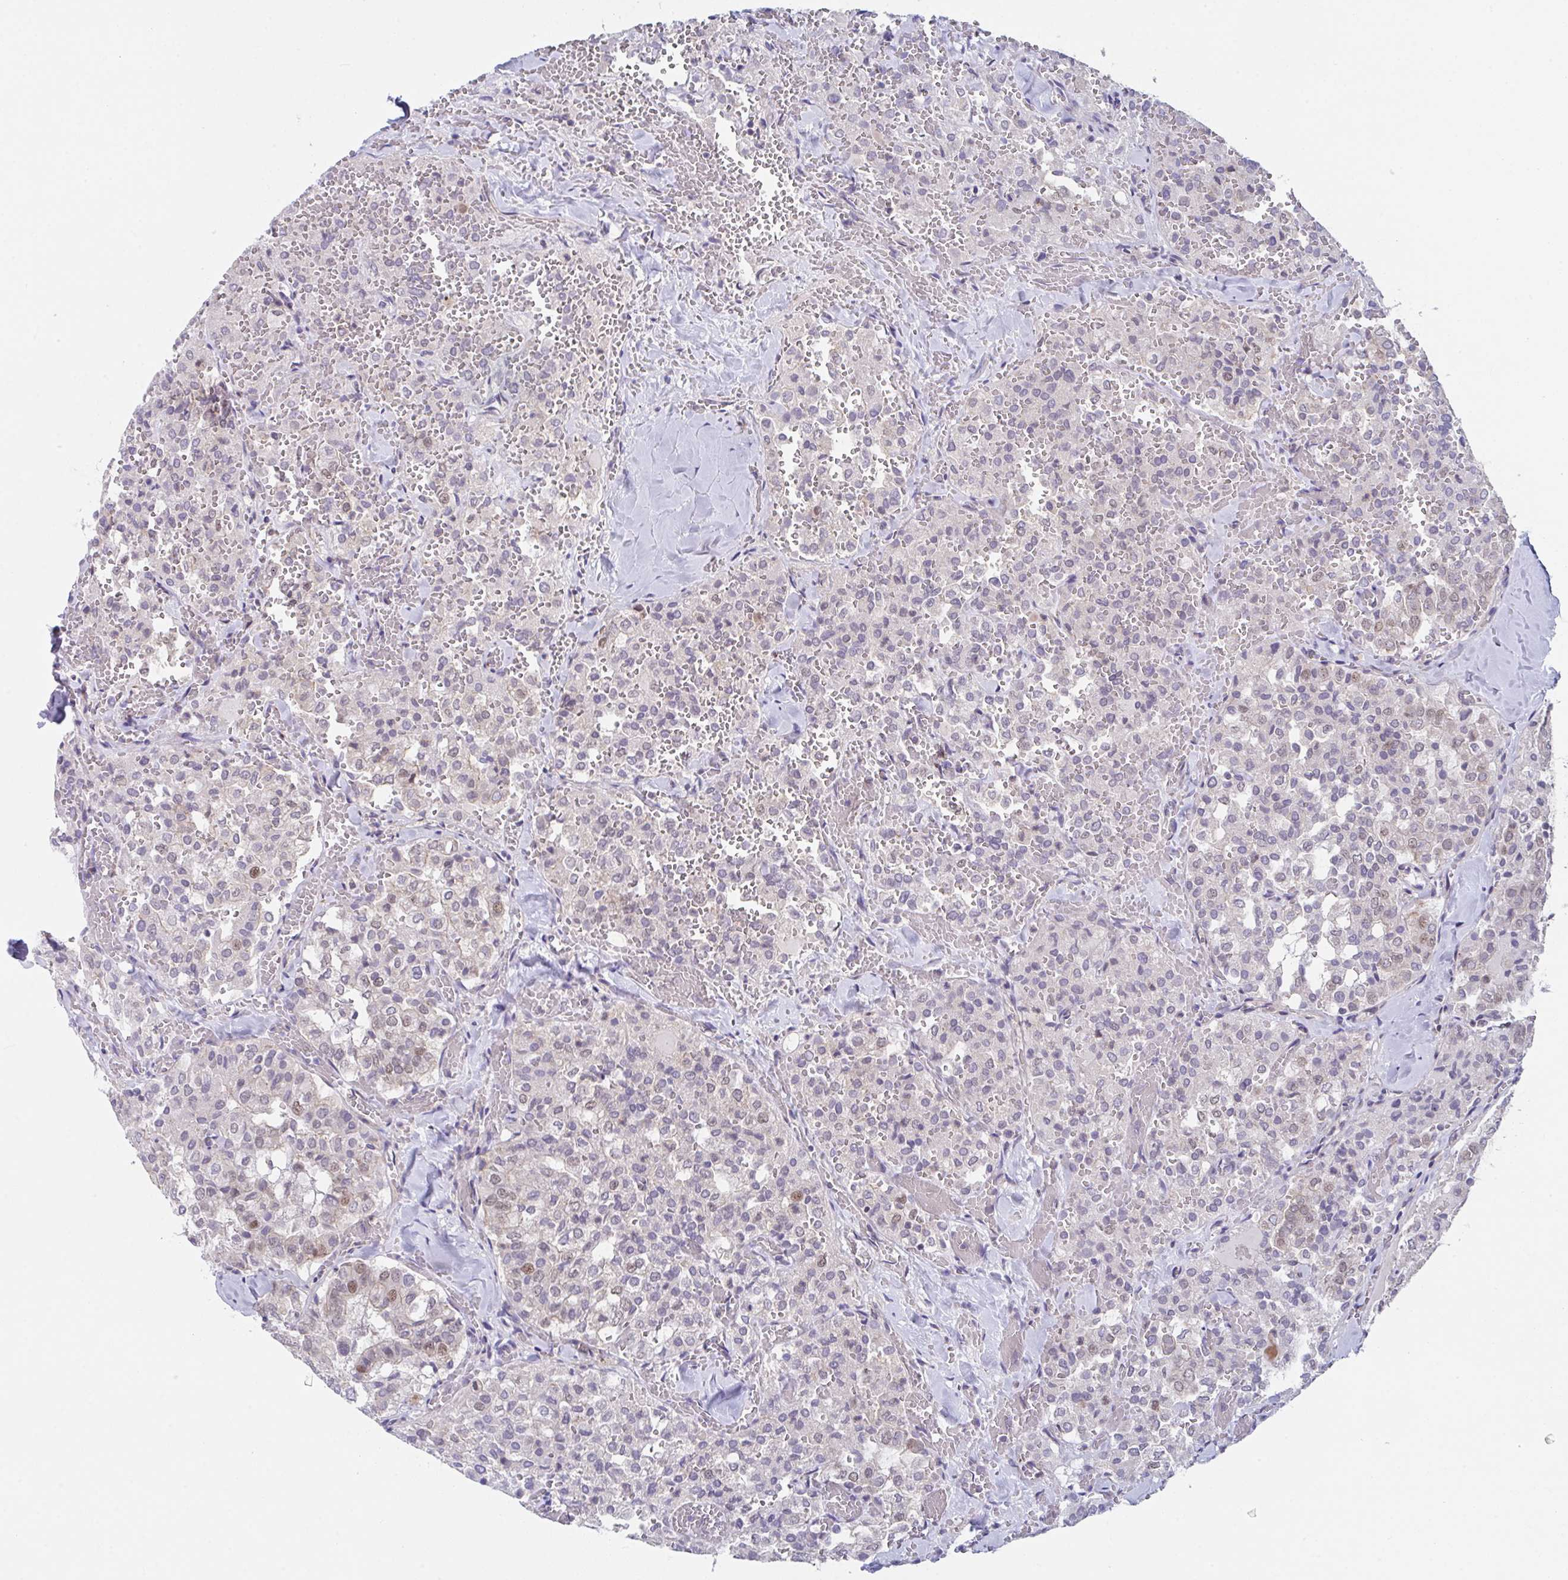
{"staining": {"intensity": "moderate", "quantity": "25%-75%", "location": "nuclear"}, "tissue": "thyroid cancer", "cell_type": "Tumor cells", "image_type": "cancer", "snomed": [{"axis": "morphology", "description": "Follicular adenoma carcinoma, NOS"}, {"axis": "topography", "description": "Thyroid gland"}], "caption": "Protein expression analysis of thyroid follicular adenoma carcinoma displays moderate nuclear positivity in about 25%-75% of tumor cells.", "gene": "RBM18", "patient": {"sex": "male", "age": 75}}